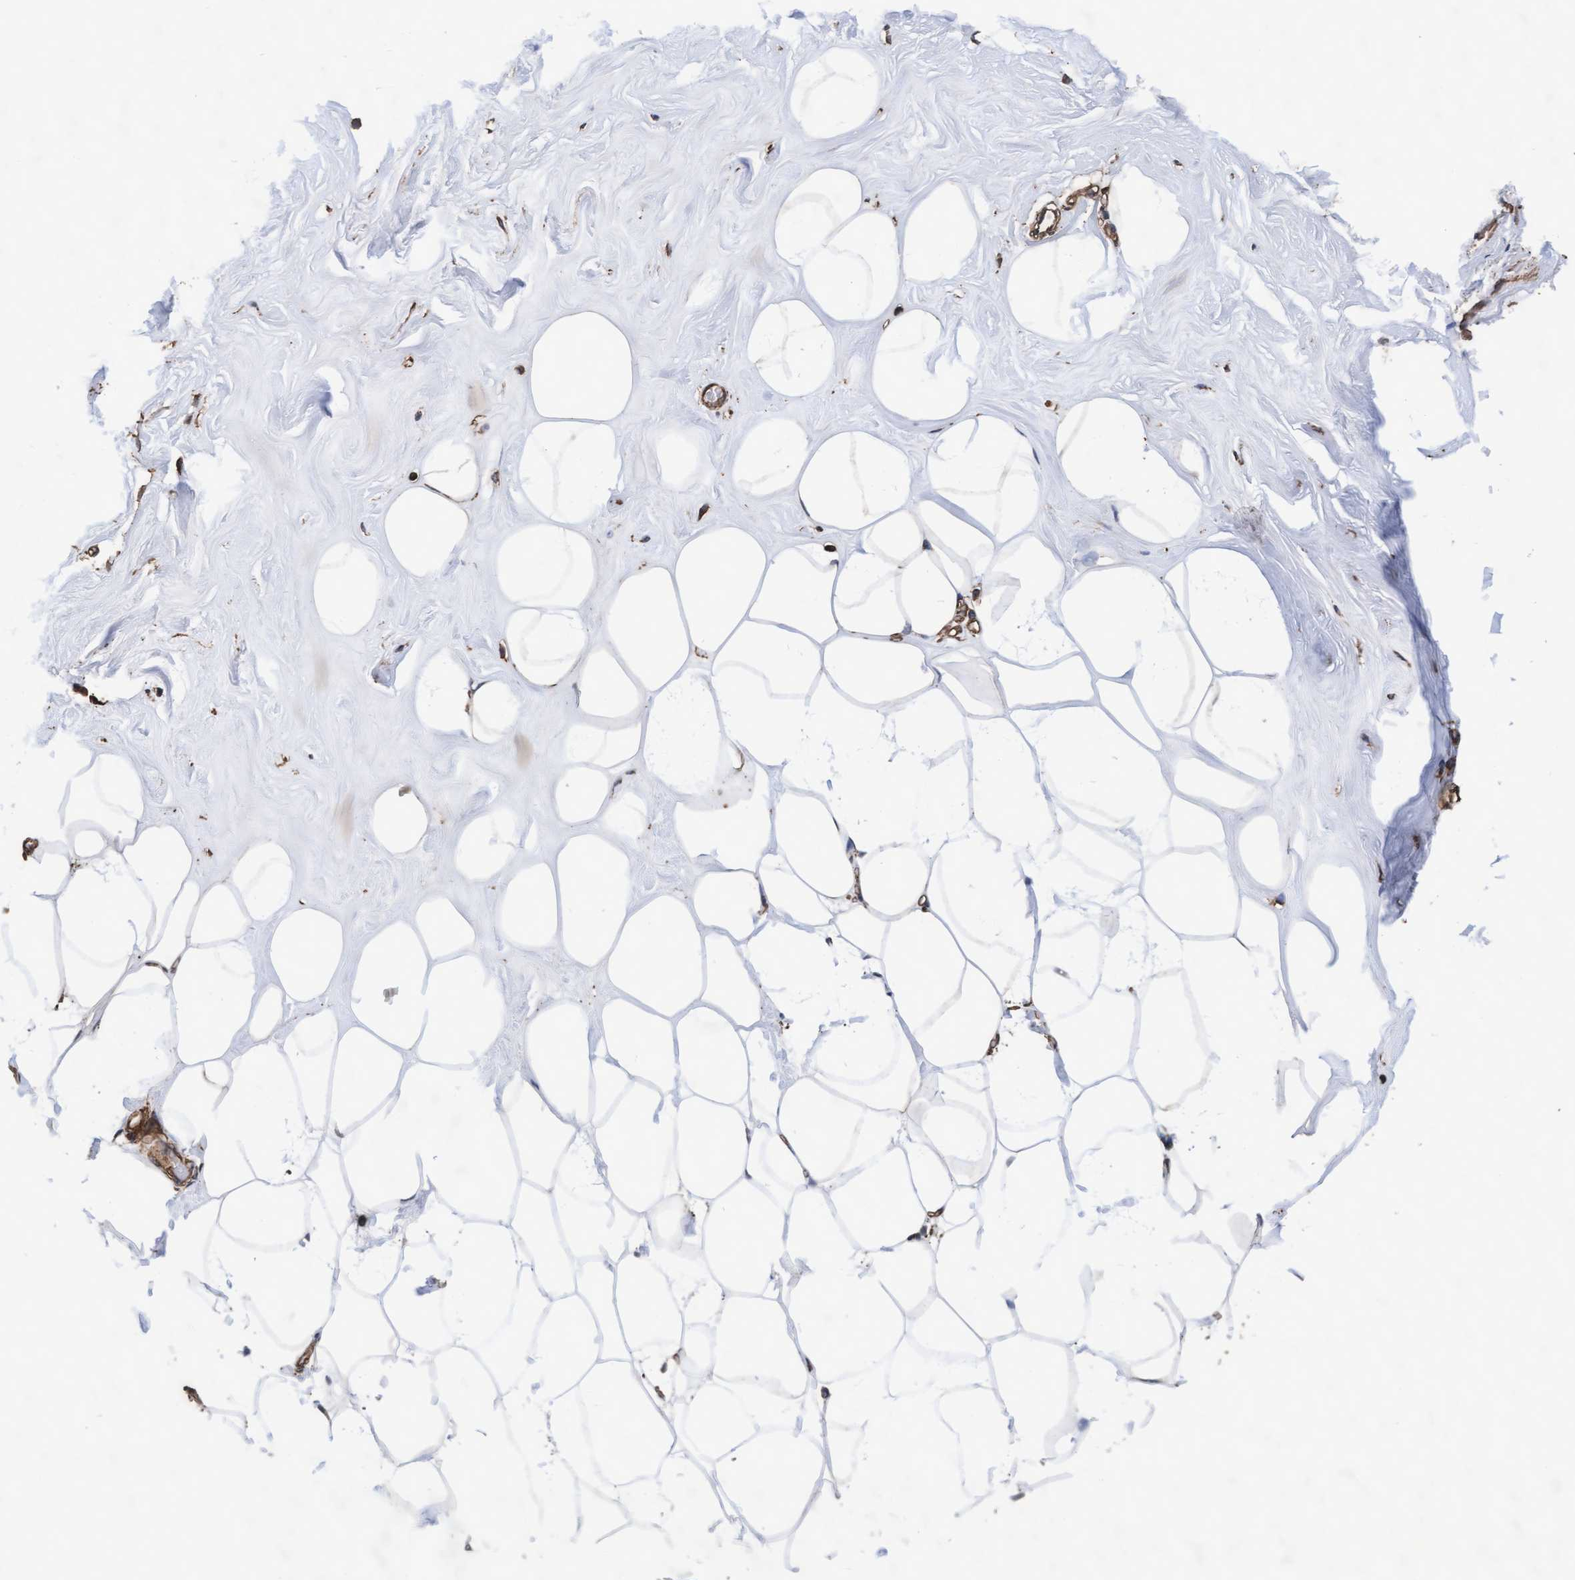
{"staining": {"intensity": "negative", "quantity": "none", "location": "none"}, "tissue": "adipose tissue", "cell_type": "Adipocytes", "image_type": "normal", "snomed": [{"axis": "morphology", "description": "Normal tissue, NOS"}, {"axis": "morphology", "description": "Fibrosis, NOS"}, {"axis": "topography", "description": "Breast"}, {"axis": "topography", "description": "Adipose tissue"}], "caption": "Protein analysis of benign adipose tissue reveals no significant expression in adipocytes. (Brightfield microscopy of DAB immunohistochemistry (IHC) at high magnification).", "gene": "GRHPR", "patient": {"sex": "female", "age": 39}}